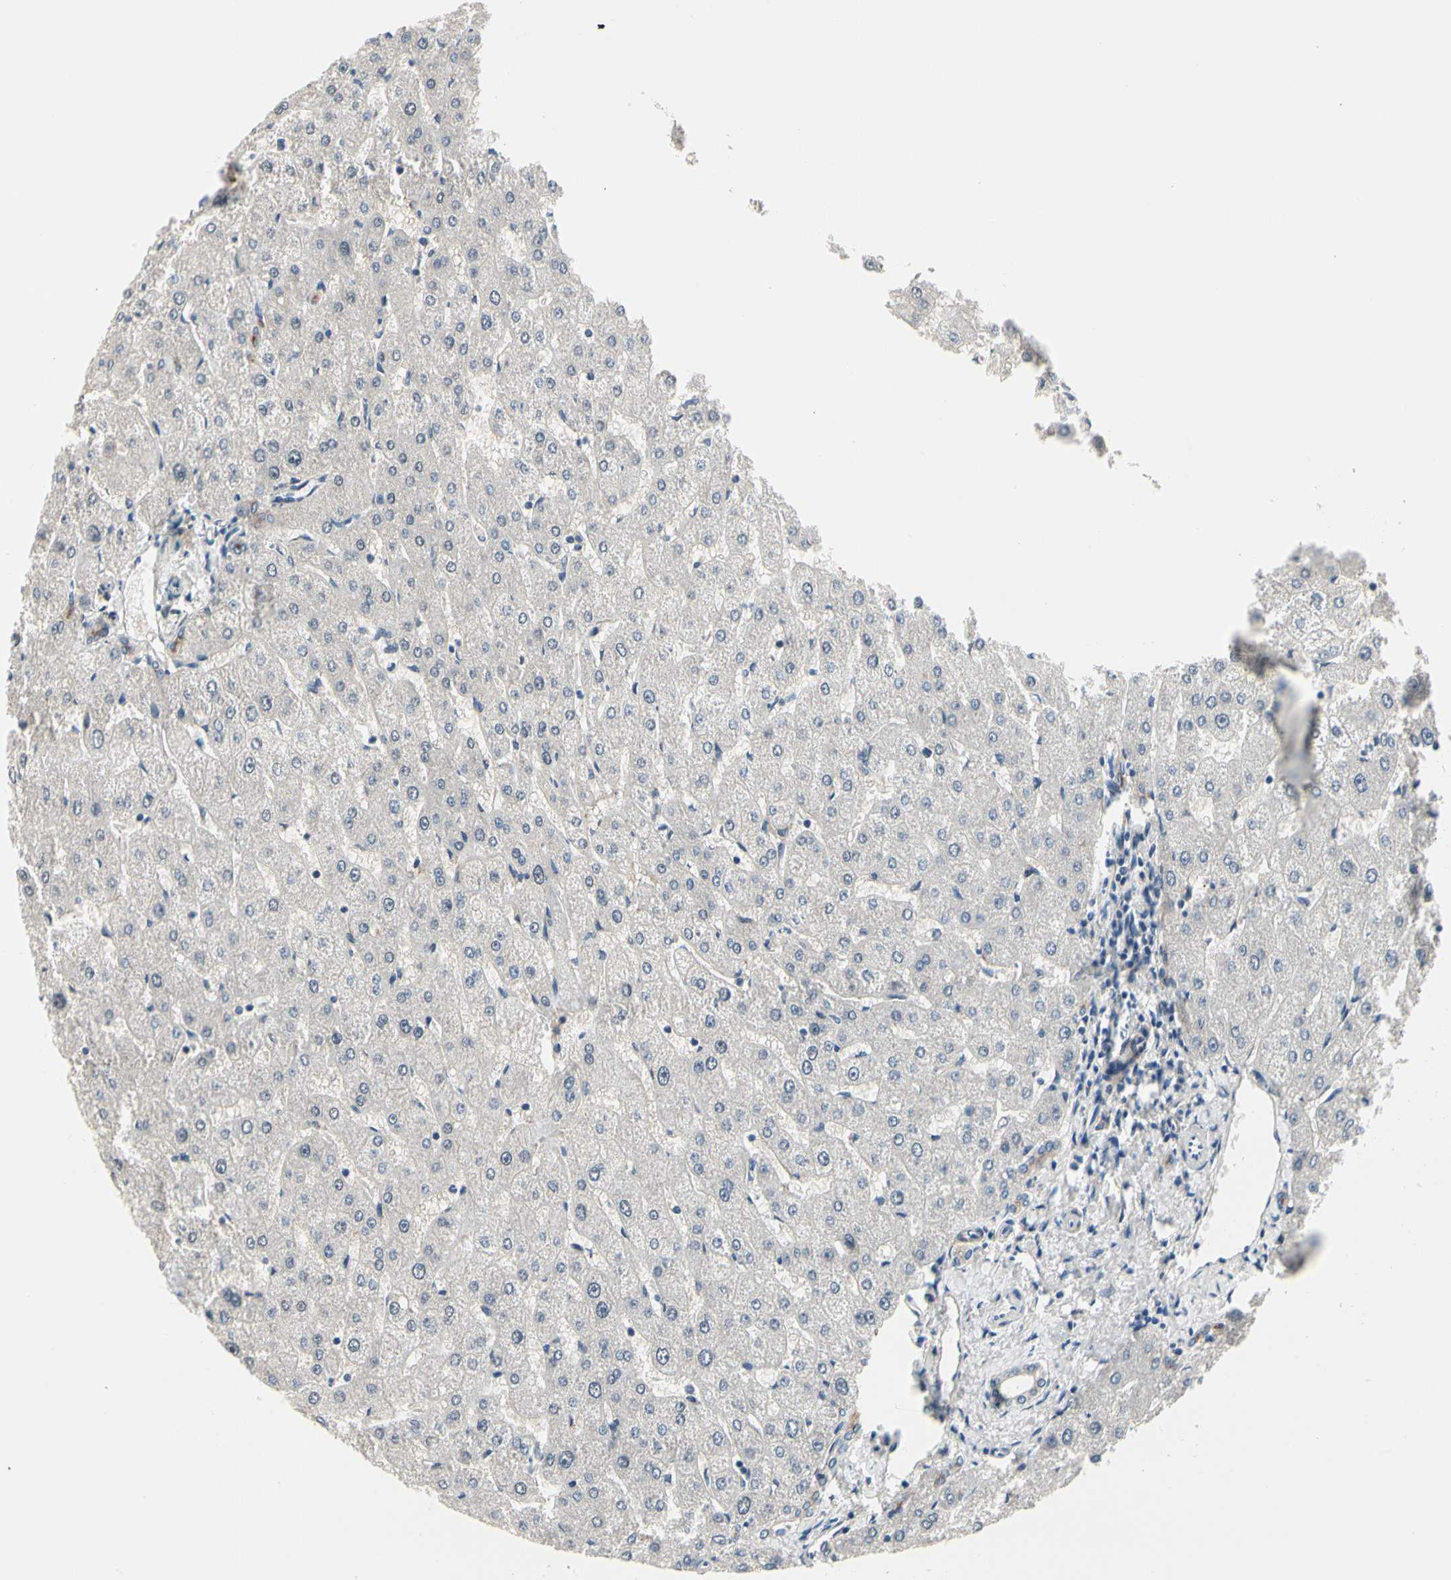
{"staining": {"intensity": "weak", "quantity": "25%-75%", "location": "cytoplasmic/membranous"}, "tissue": "liver", "cell_type": "Cholangiocytes", "image_type": "normal", "snomed": [{"axis": "morphology", "description": "Normal tissue, NOS"}, {"axis": "topography", "description": "Liver"}], "caption": "Immunohistochemical staining of benign liver reveals low levels of weak cytoplasmic/membranous expression in about 25%-75% of cholangiocytes.", "gene": "PRKAR2B", "patient": {"sex": "male", "age": 67}}